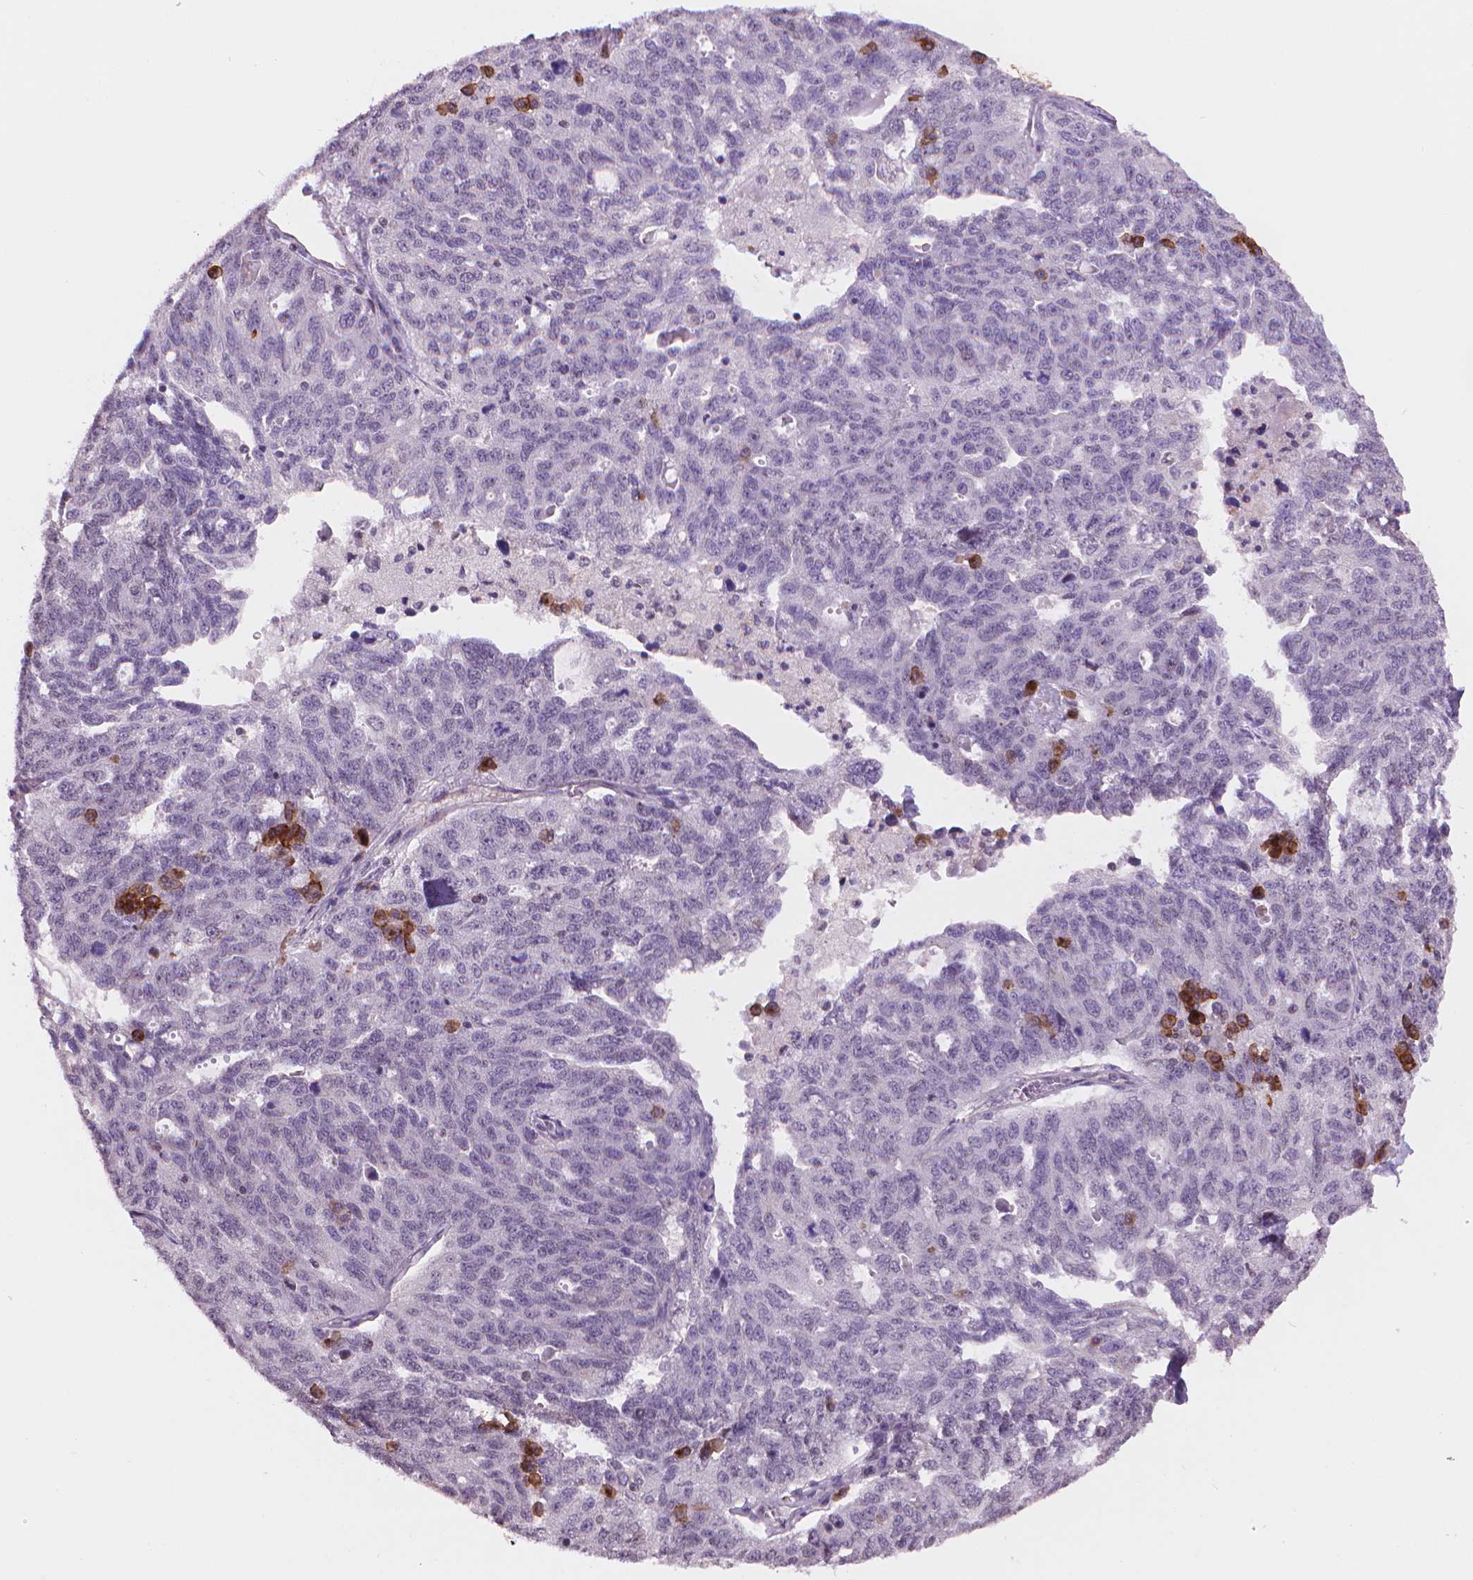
{"staining": {"intensity": "moderate", "quantity": "<25%", "location": "cytoplasmic/membranous"}, "tissue": "ovarian cancer", "cell_type": "Tumor cells", "image_type": "cancer", "snomed": [{"axis": "morphology", "description": "Cystadenocarcinoma, serous, NOS"}, {"axis": "topography", "description": "Ovary"}], "caption": "Immunohistochemical staining of human ovarian cancer displays low levels of moderate cytoplasmic/membranous positivity in about <25% of tumor cells.", "gene": "TMEM184A", "patient": {"sex": "female", "age": 71}}